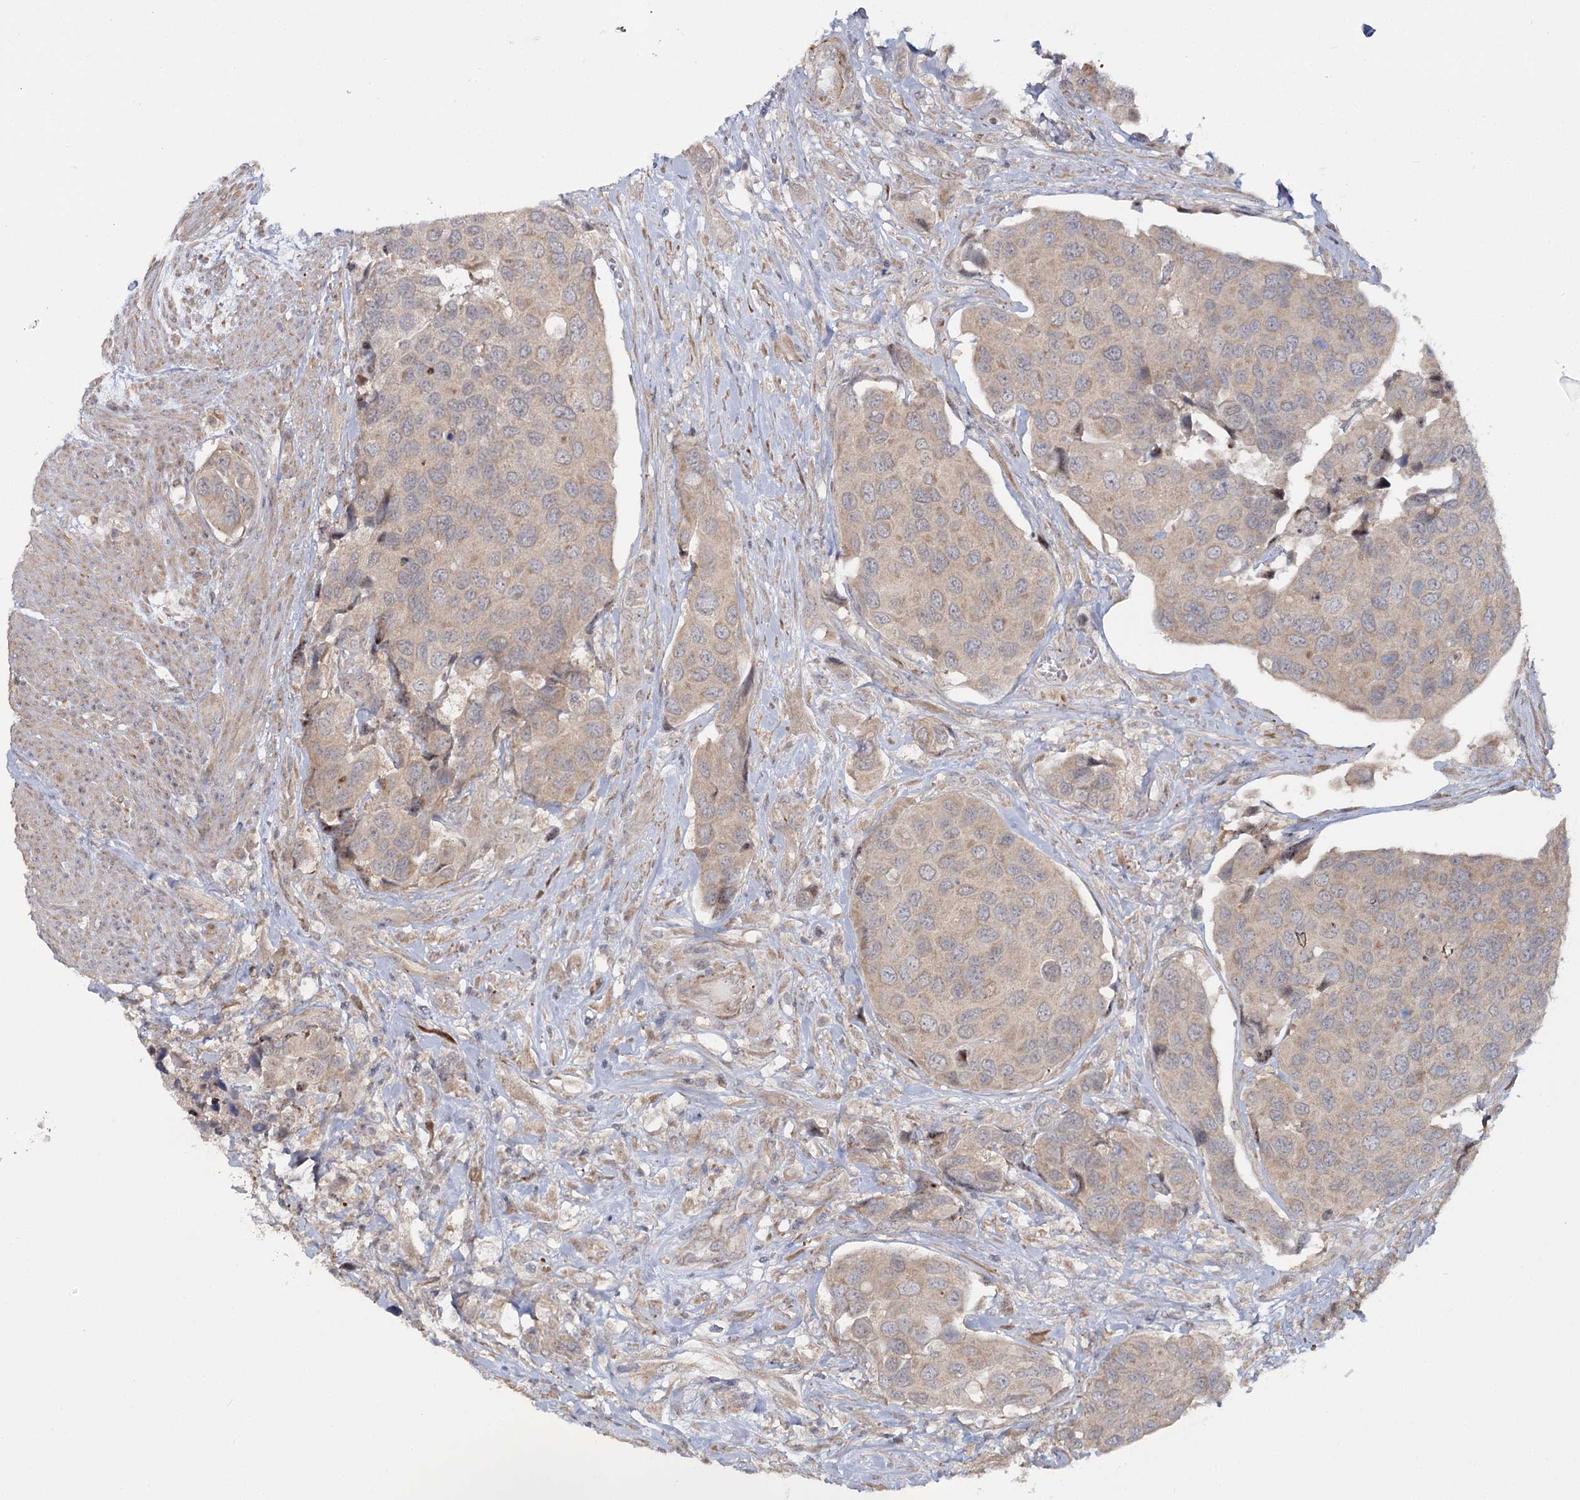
{"staining": {"intensity": "weak", "quantity": "25%-75%", "location": "cytoplasmic/membranous"}, "tissue": "urothelial cancer", "cell_type": "Tumor cells", "image_type": "cancer", "snomed": [{"axis": "morphology", "description": "Urothelial carcinoma, High grade"}, {"axis": "topography", "description": "Urinary bladder"}], "caption": "High-magnification brightfield microscopy of high-grade urothelial carcinoma stained with DAB (3,3'-diaminobenzidine) (brown) and counterstained with hematoxylin (blue). tumor cells exhibit weak cytoplasmic/membranous expression is identified in approximately25%-75% of cells.", "gene": "TBC1D9B", "patient": {"sex": "male", "age": 74}}